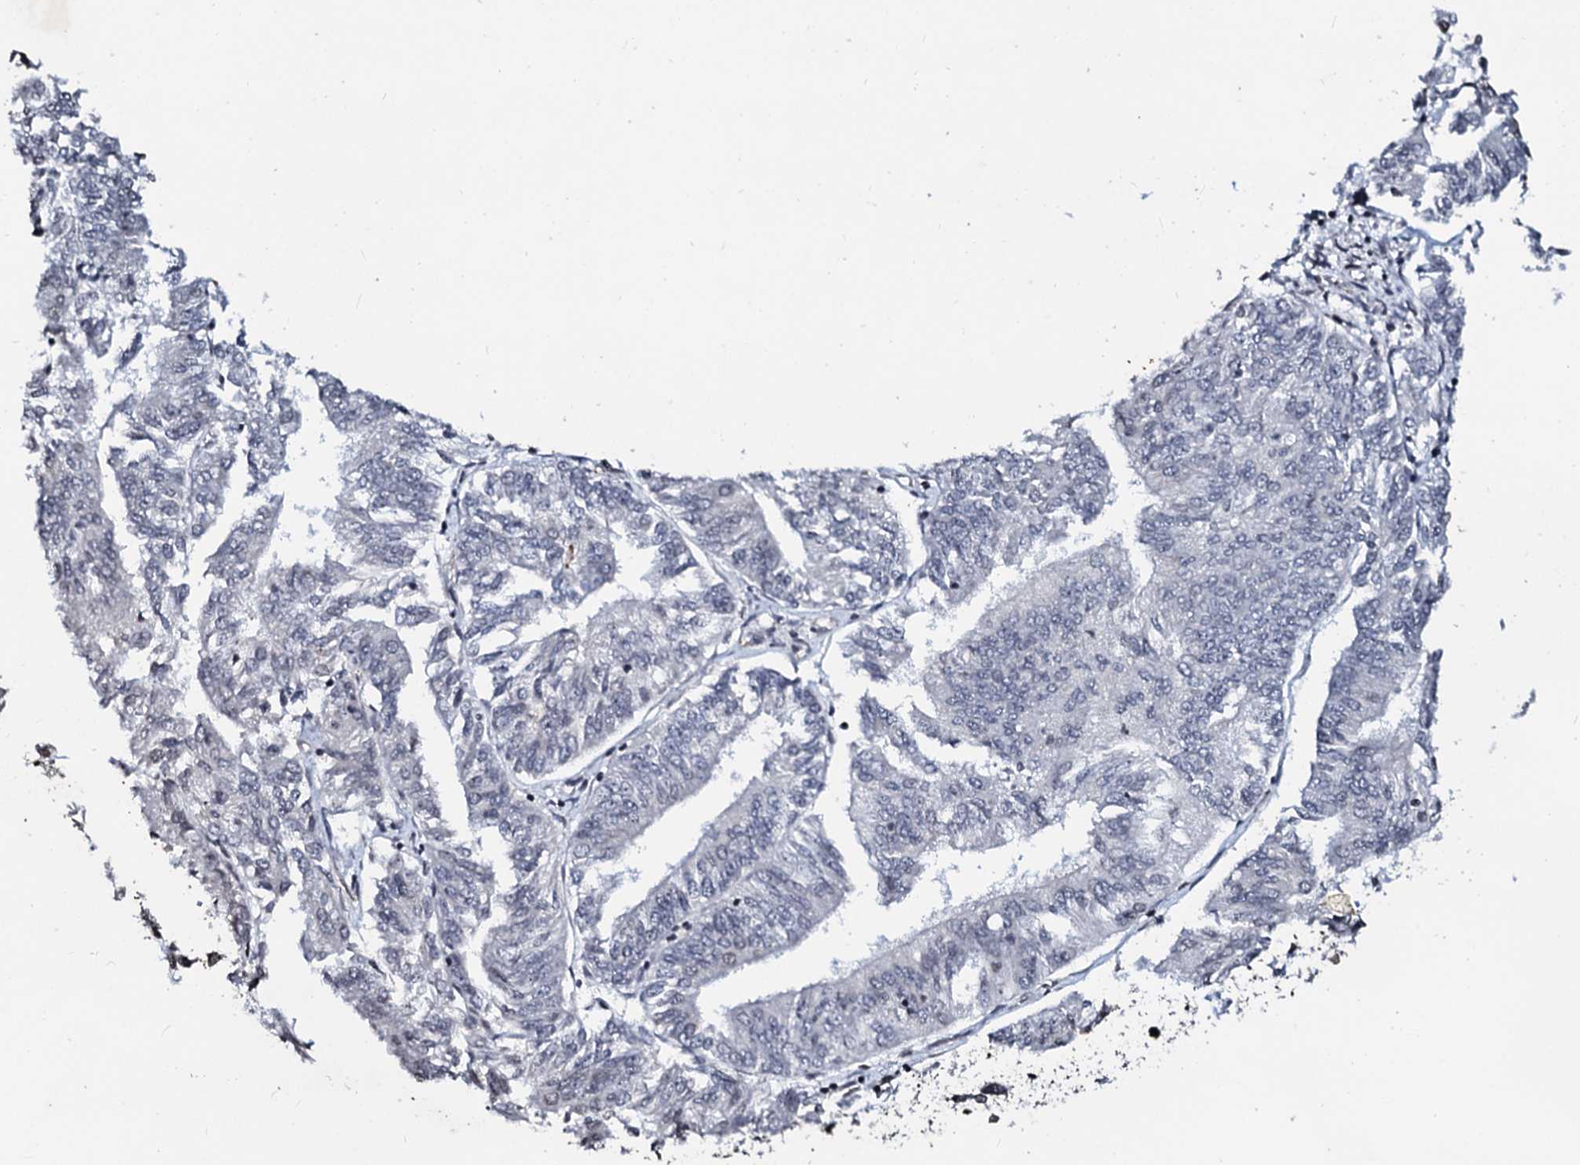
{"staining": {"intensity": "negative", "quantity": "none", "location": "none"}, "tissue": "endometrial cancer", "cell_type": "Tumor cells", "image_type": "cancer", "snomed": [{"axis": "morphology", "description": "Adenocarcinoma, NOS"}, {"axis": "topography", "description": "Endometrium"}], "caption": "A high-resolution image shows IHC staining of endometrial cancer, which displays no significant staining in tumor cells.", "gene": "LSM11", "patient": {"sex": "female", "age": 58}}